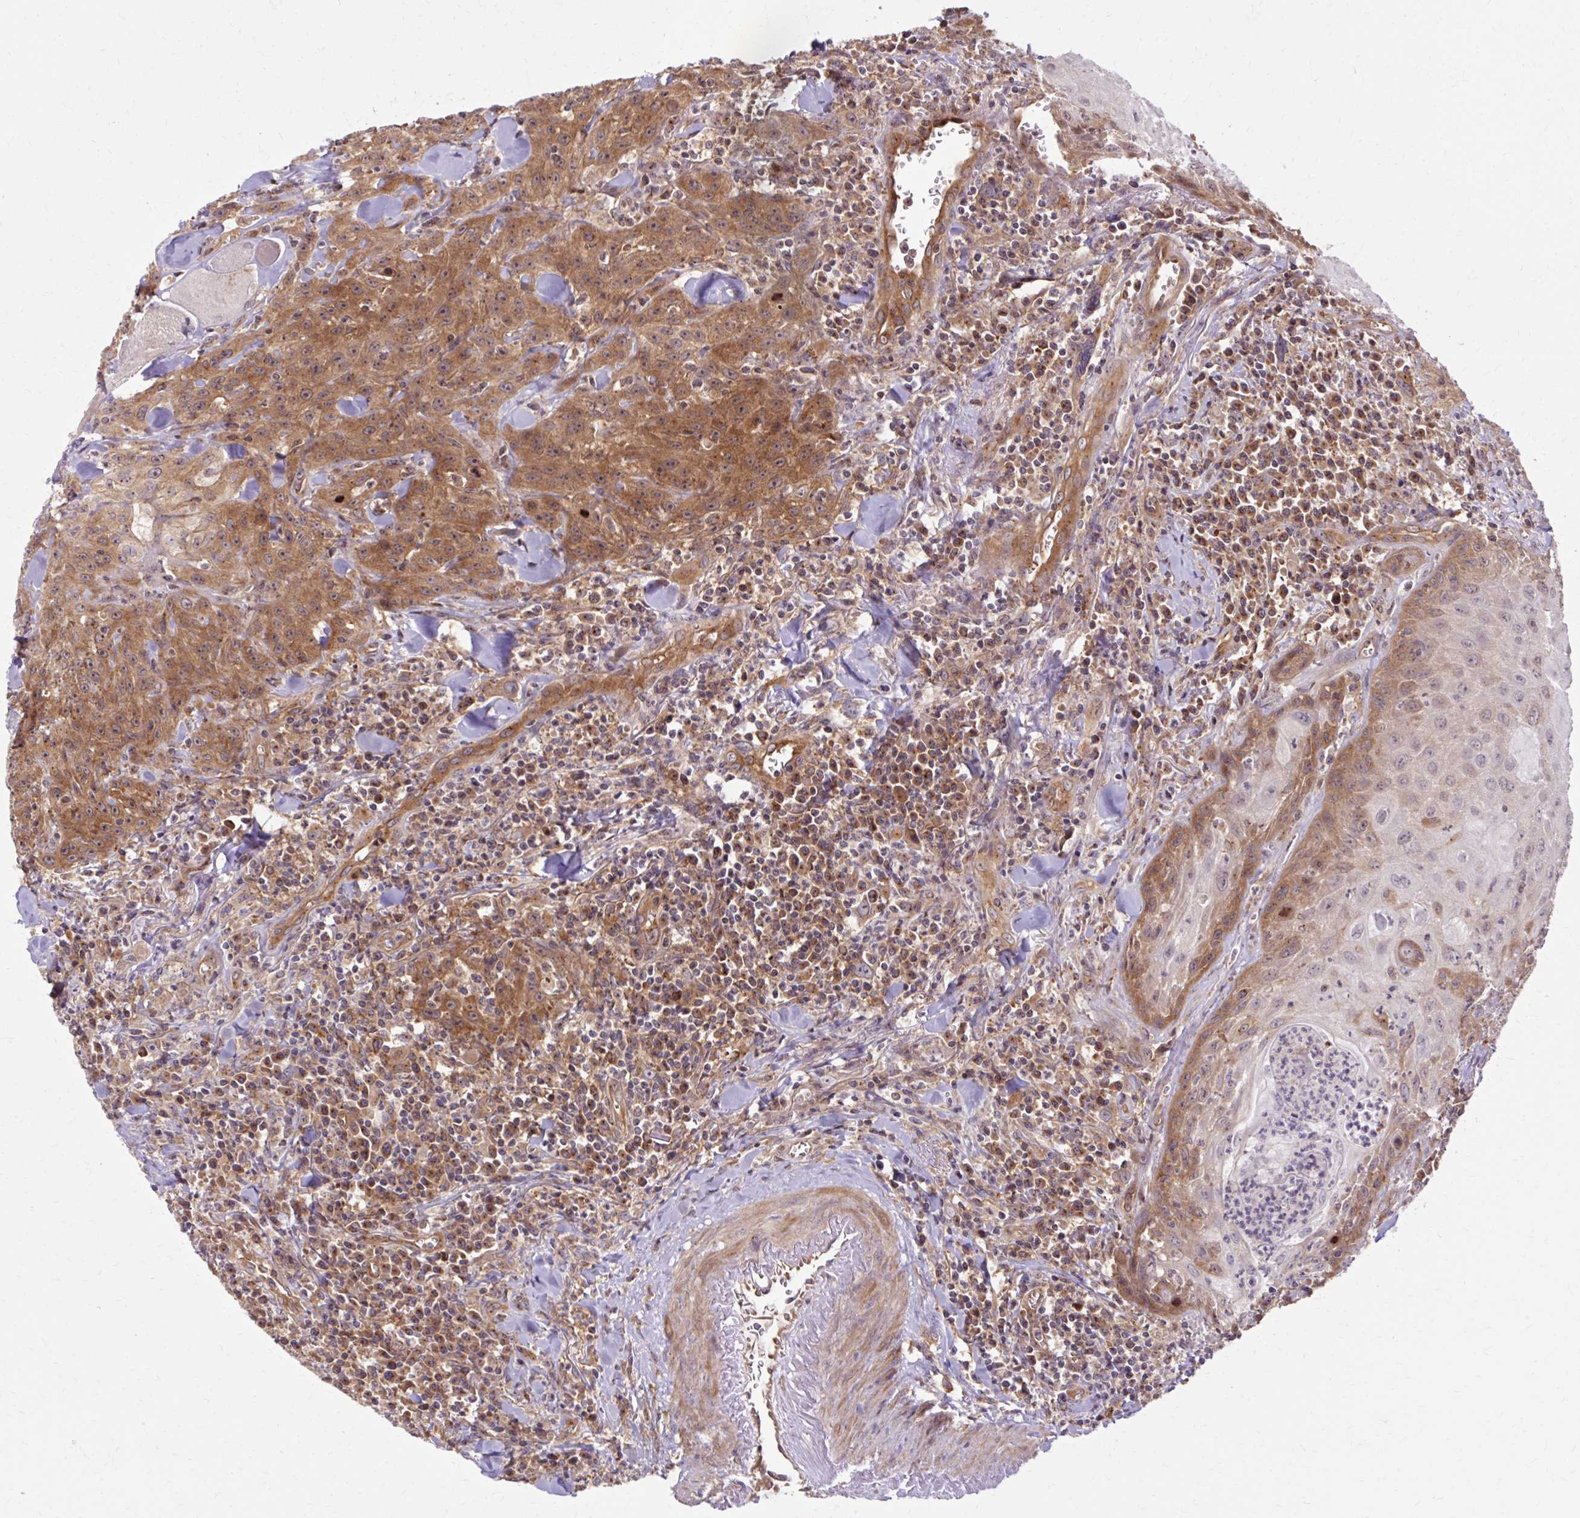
{"staining": {"intensity": "moderate", "quantity": ">75%", "location": "cytoplasmic/membranous"}, "tissue": "head and neck cancer", "cell_type": "Tumor cells", "image_type": "cancer", "snomed": [{"axis": "morphology", "description": "Normal tissue, NOS"}, {"axis": "morphology", "description": "Squamous cell carcinoma, NOS"}, {"axis": "topography", "description": "Oral tissue"}, {"axis": "topography", "description": "Head-Neck"}], "caption": "High-magnification brightfield microscopy of head and neck cancer stained with DAB (brown) and counterstained with hematoxylin (blue). tumor cells exhibit moderate cytoplasmic/membranous positivity is present in approximately>75% of cells.", "gene": "MZT2B", "patient": {"sex": "female", "age": 70}}